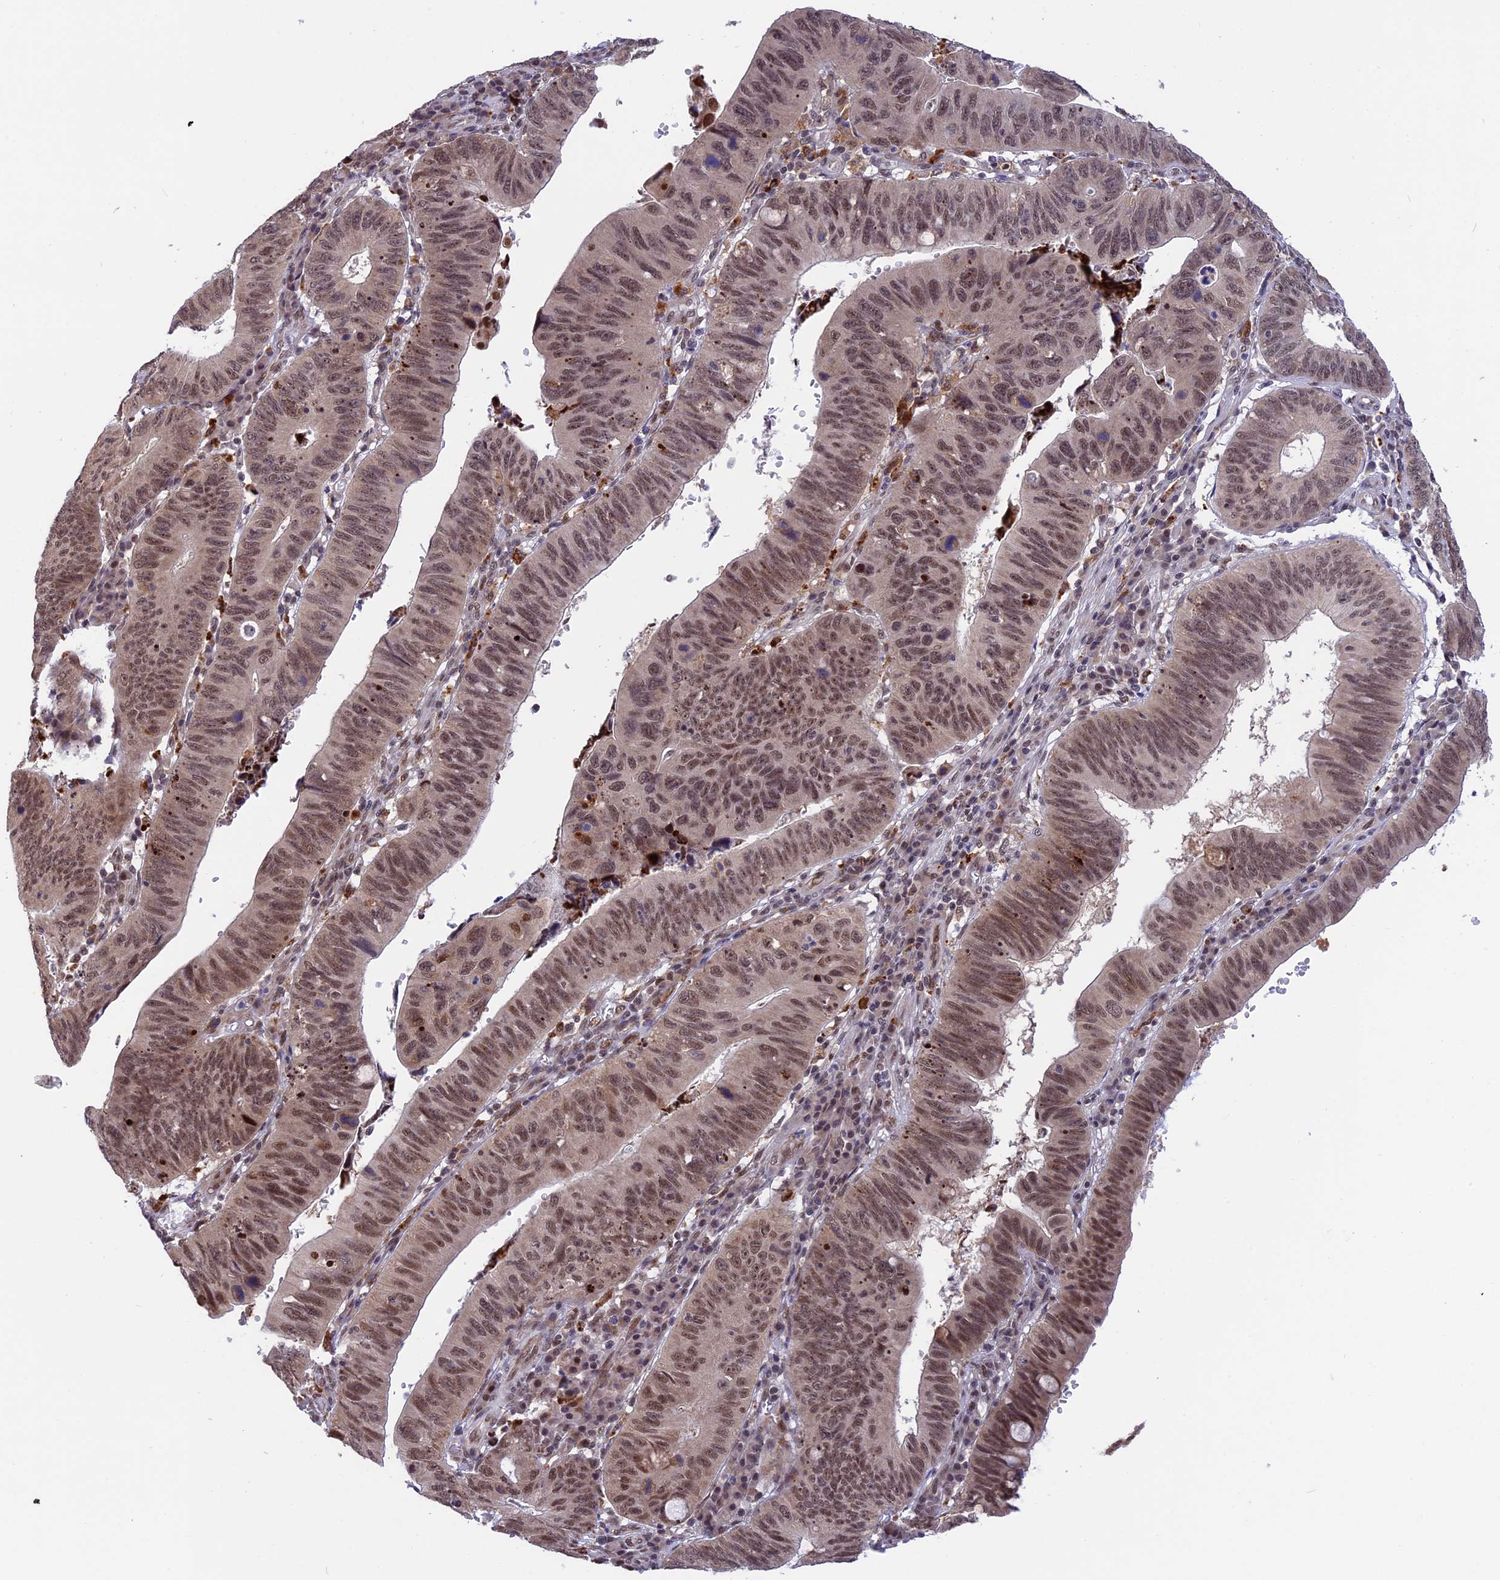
{"staining": {"intensity": "moderate", "quantity": ">75%", "location": "nuclear"}, "tissue": "stomach cancer", "cell_type": "Tumor cells", "image_type": "cancer", "snomed": [{"axis": "morphology", "description": "Adenocarcinoma, NOS"}, {"axis": "topography", "description": "Stomach"}], "caption": "Stomach cancer (adenocarcinoma) stained with immunohistochemistry (IHC) exhibits moderate nuclear expression in approximately >75% of tumor cells. (brown staining indicates protein expression, while blue staining denotes nuclei).", "gene": "POLR2C", "patient": {"sex": "male", "age": 59}}